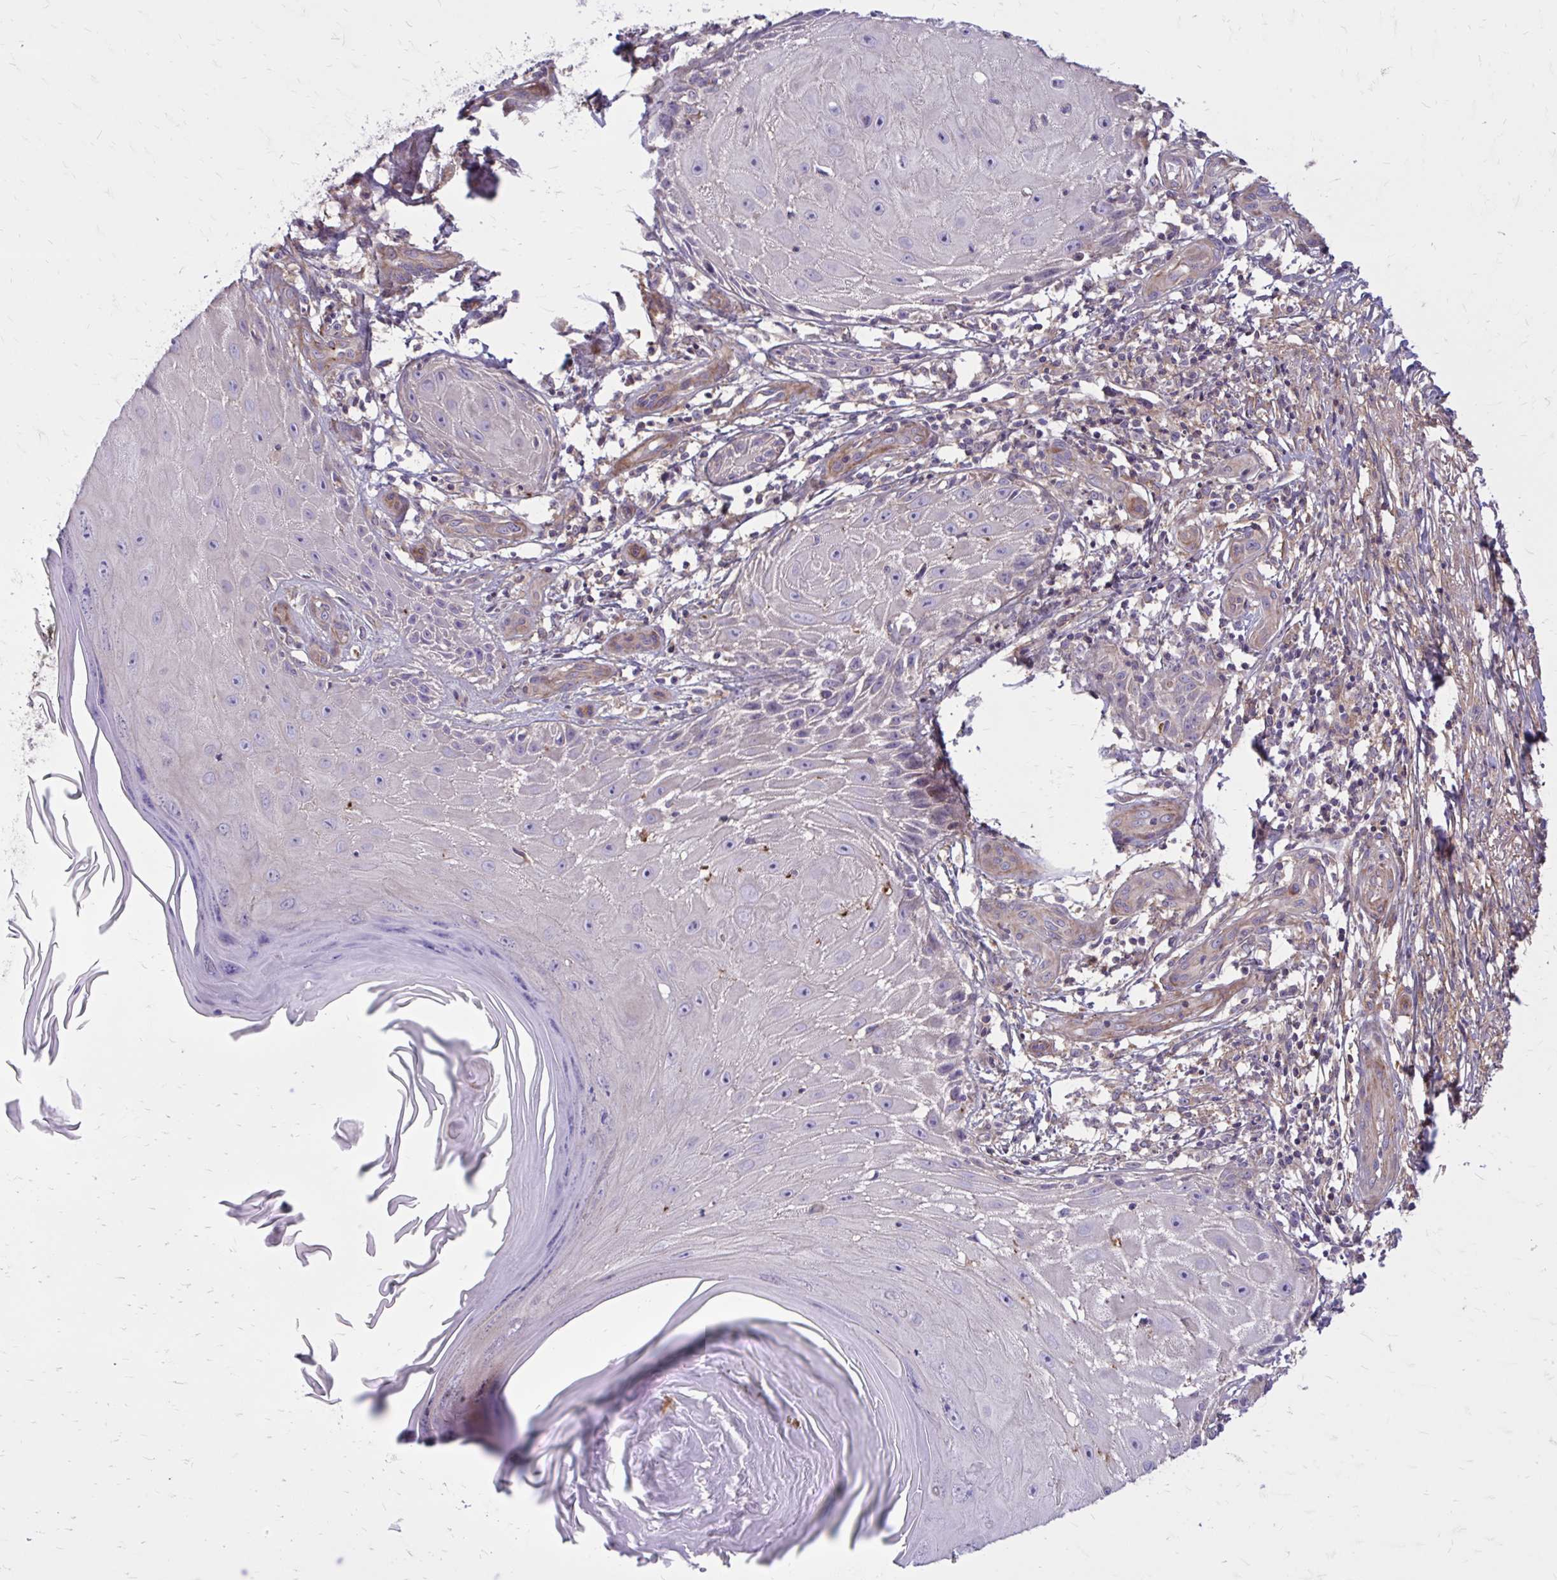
{"staining": {"intensity": "negative", "quantity": "none", "location": "none"}, "tissue": "skin cancer", "cell_type": "Tumor cells", "image_type": "cancer", "snomed": [{"axis": "morphology", "description": "Squamous cell carcinoma, NOS"}, {"axis": "topography", "description": "Skin"}], "caption": "This is an immunohistochemistry (IHC) photomicrograph of human skin cancer (squamous cell carcinoma). There is no staining in tumor cells.", "gene": "FAP", "patient": {"sex": "female", "age": 77}}